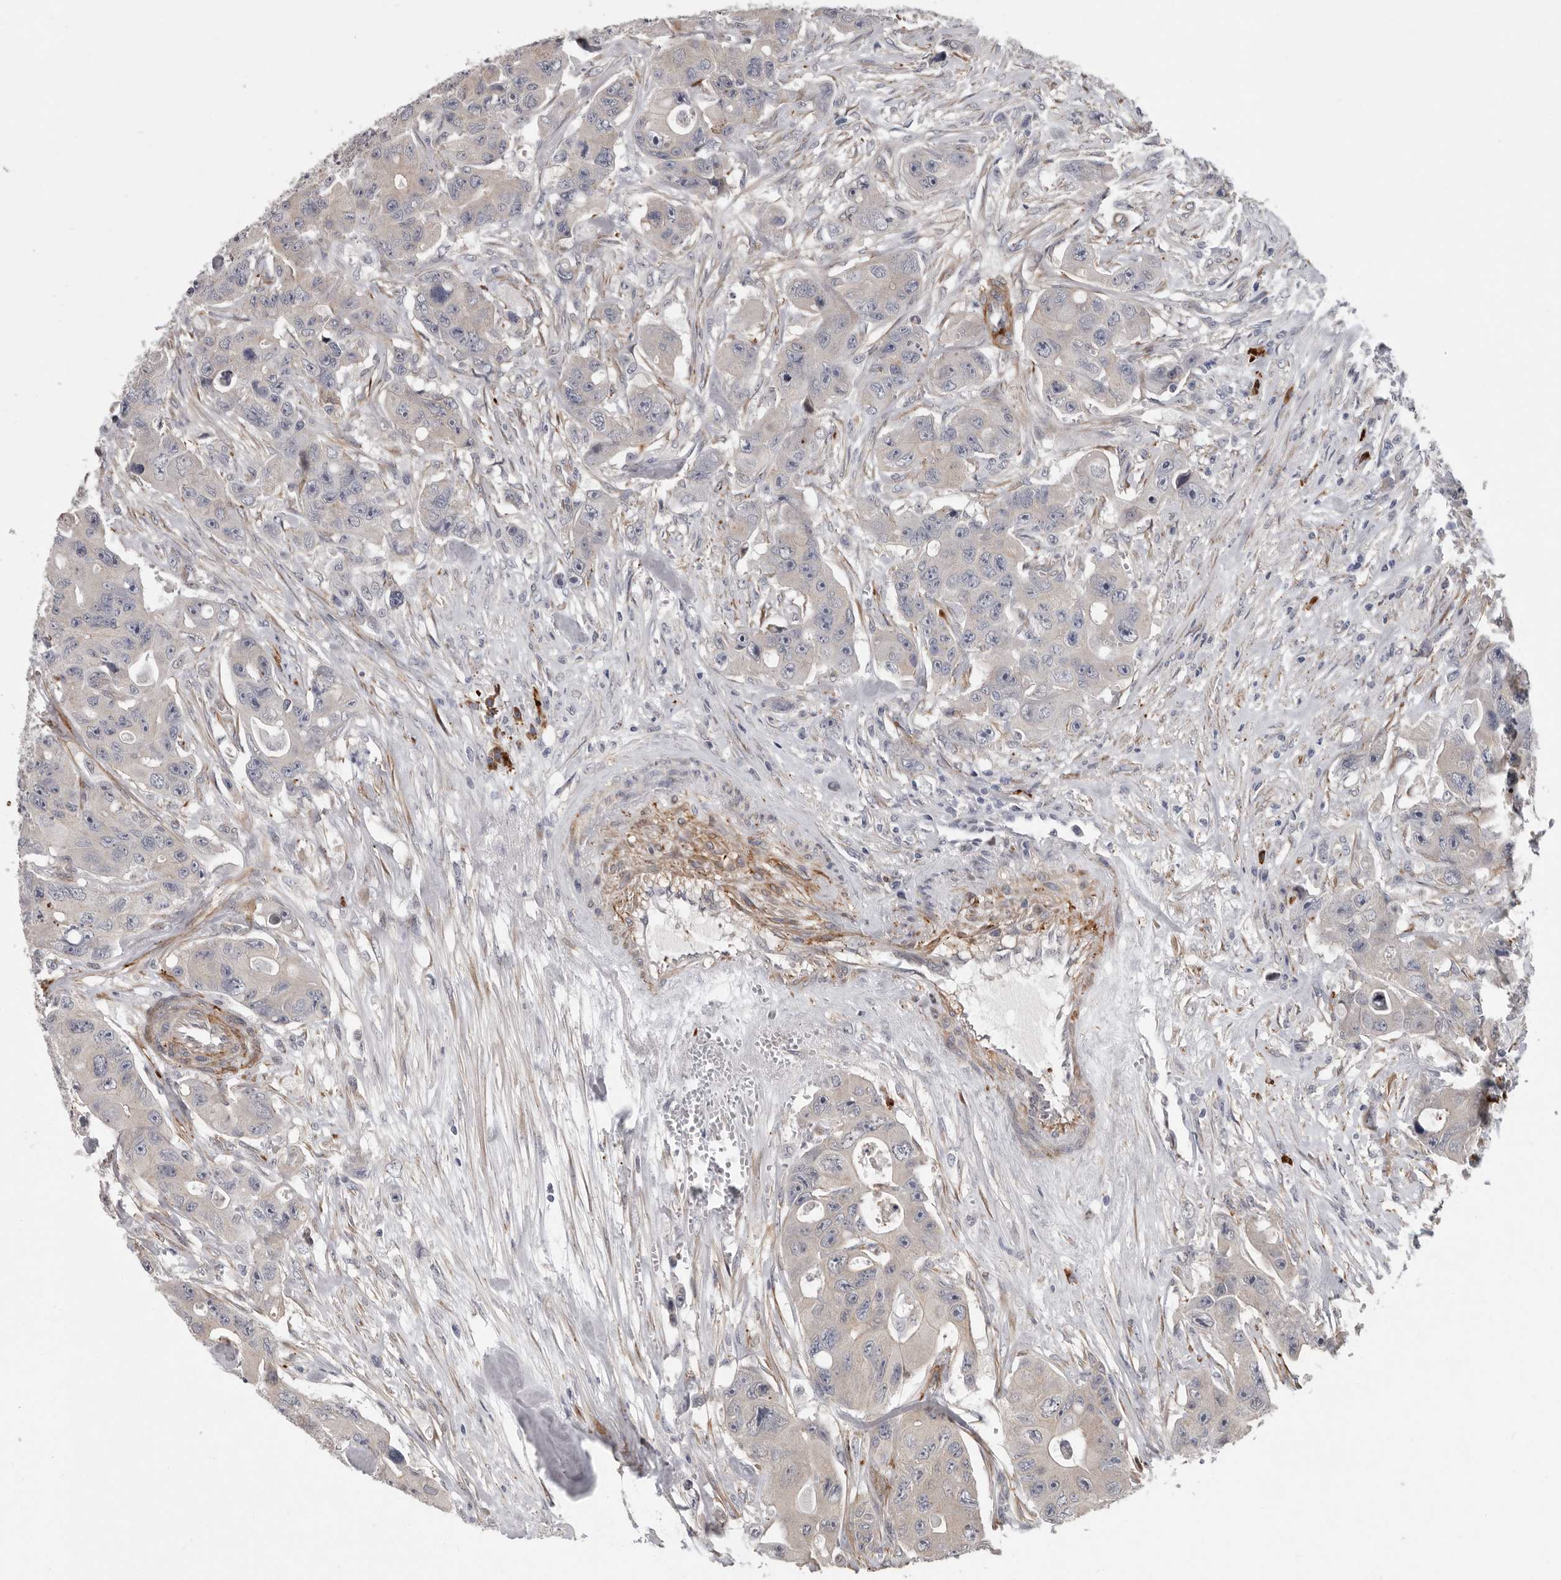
{"staining": {"intensity": "negative", "quantity": "none", "location": "none"}, "tissue": "colorectal cancer", "cell_type": "Tumor cells", "image_type": "cancer", "snomed": [{"axis": "morphology", "description": "Adenocarcinoma, NOS"}, {"axis": "topography", "description": "Colon"}], "caption": "A micrograph of human colorectal cancer is negative for staining in tumor cells.", "gene": "ATXN3L", "patient": {"sex": "female", "age": 46}}